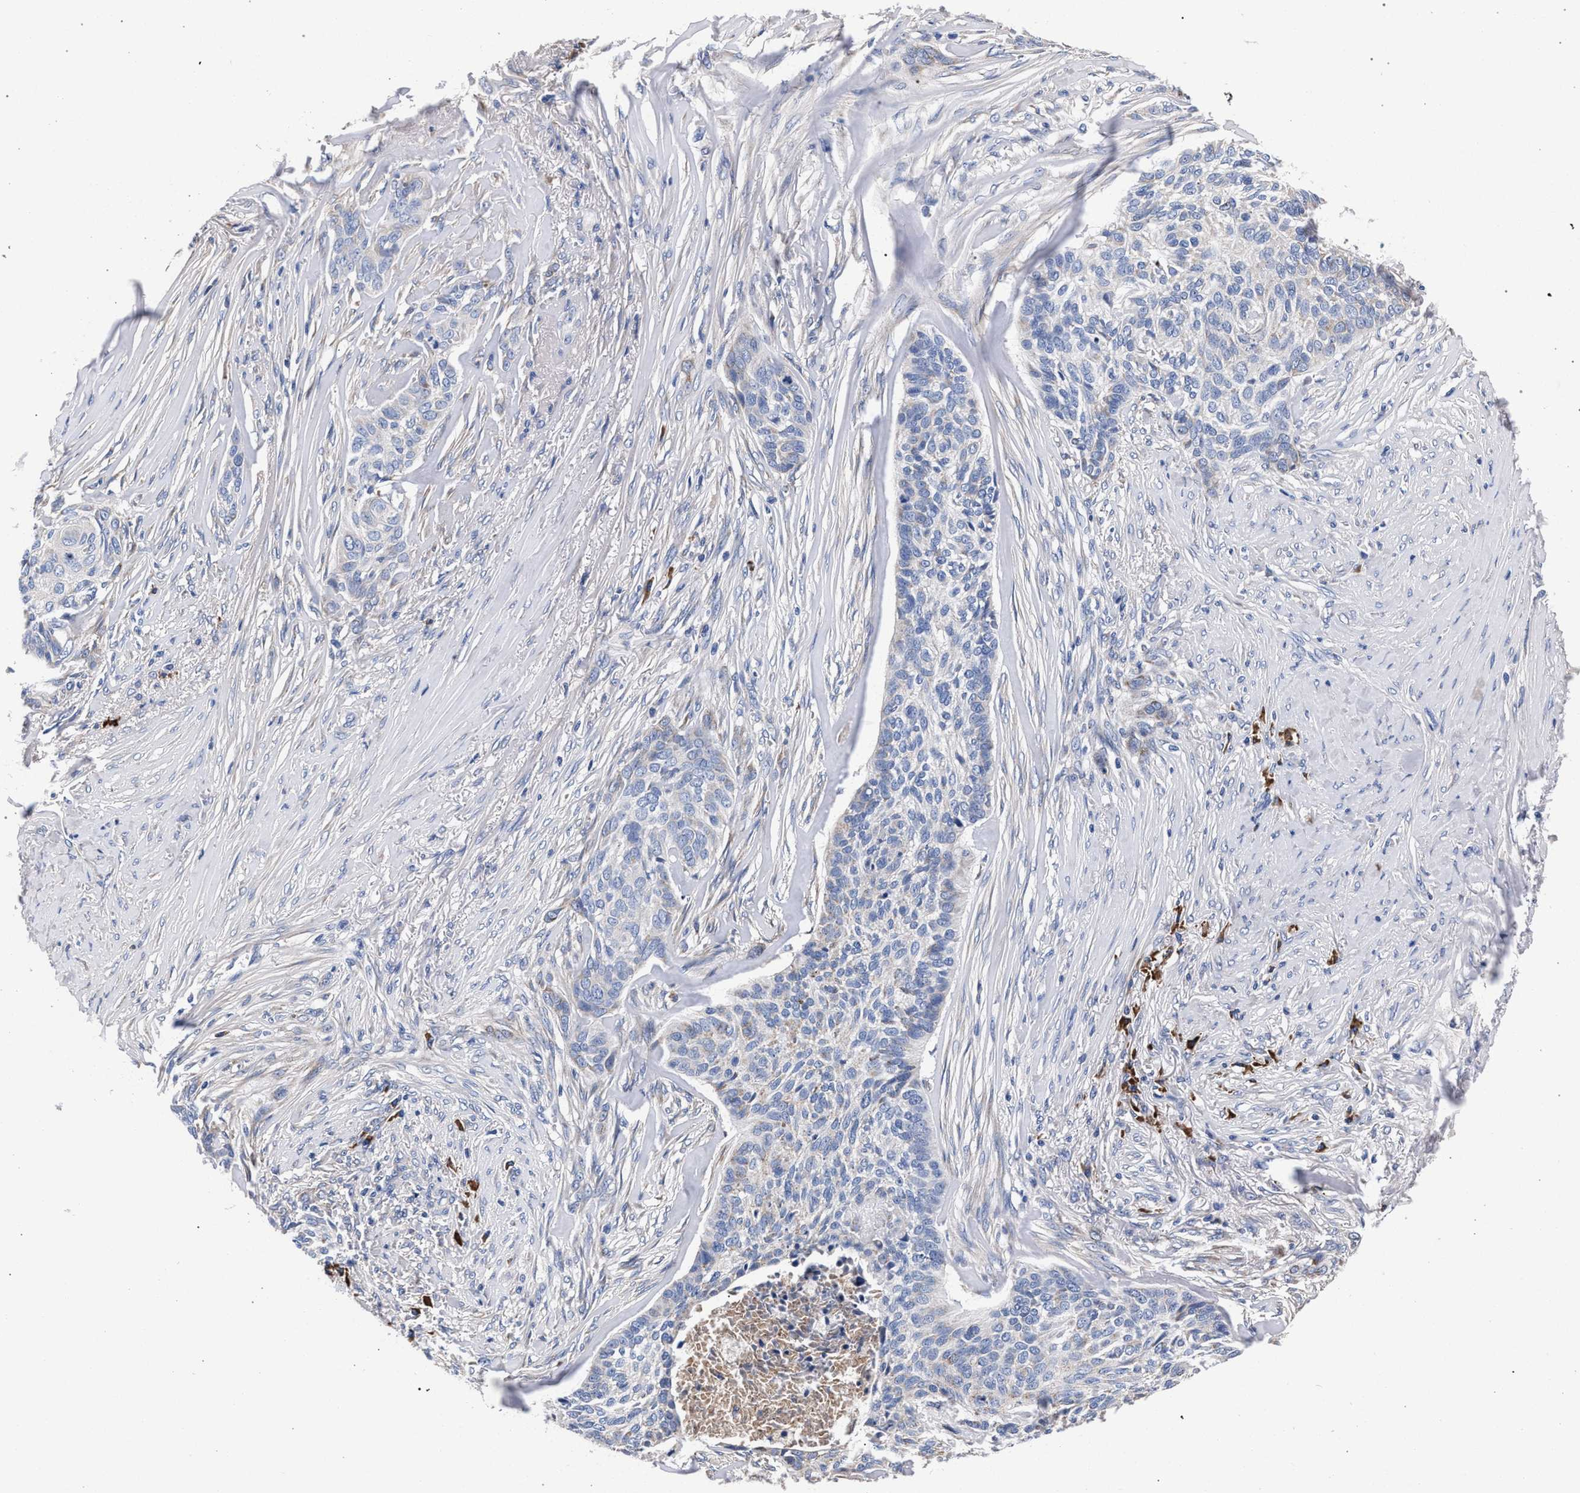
{"staining": {"intensity": "negative", "quantity": "none", "location": "none"}, "tissue": "skin cancer", "cell_type": "Tumor cells", "image_type": "cancer", "snomed": [{"axis": "morphology", "description": "Basal cell carcinoma"}, {"axis": "topography", "description": "Skin"}], "caption": "Immunohistochemistry (IHC) image of neoplastic tissue: skin basal cell carcinoma stained with DAB demonstrates no significant protein positivity in tumor cells.", "gene": "ACOX1", "patient": {"sex": "male", "age": 85}}